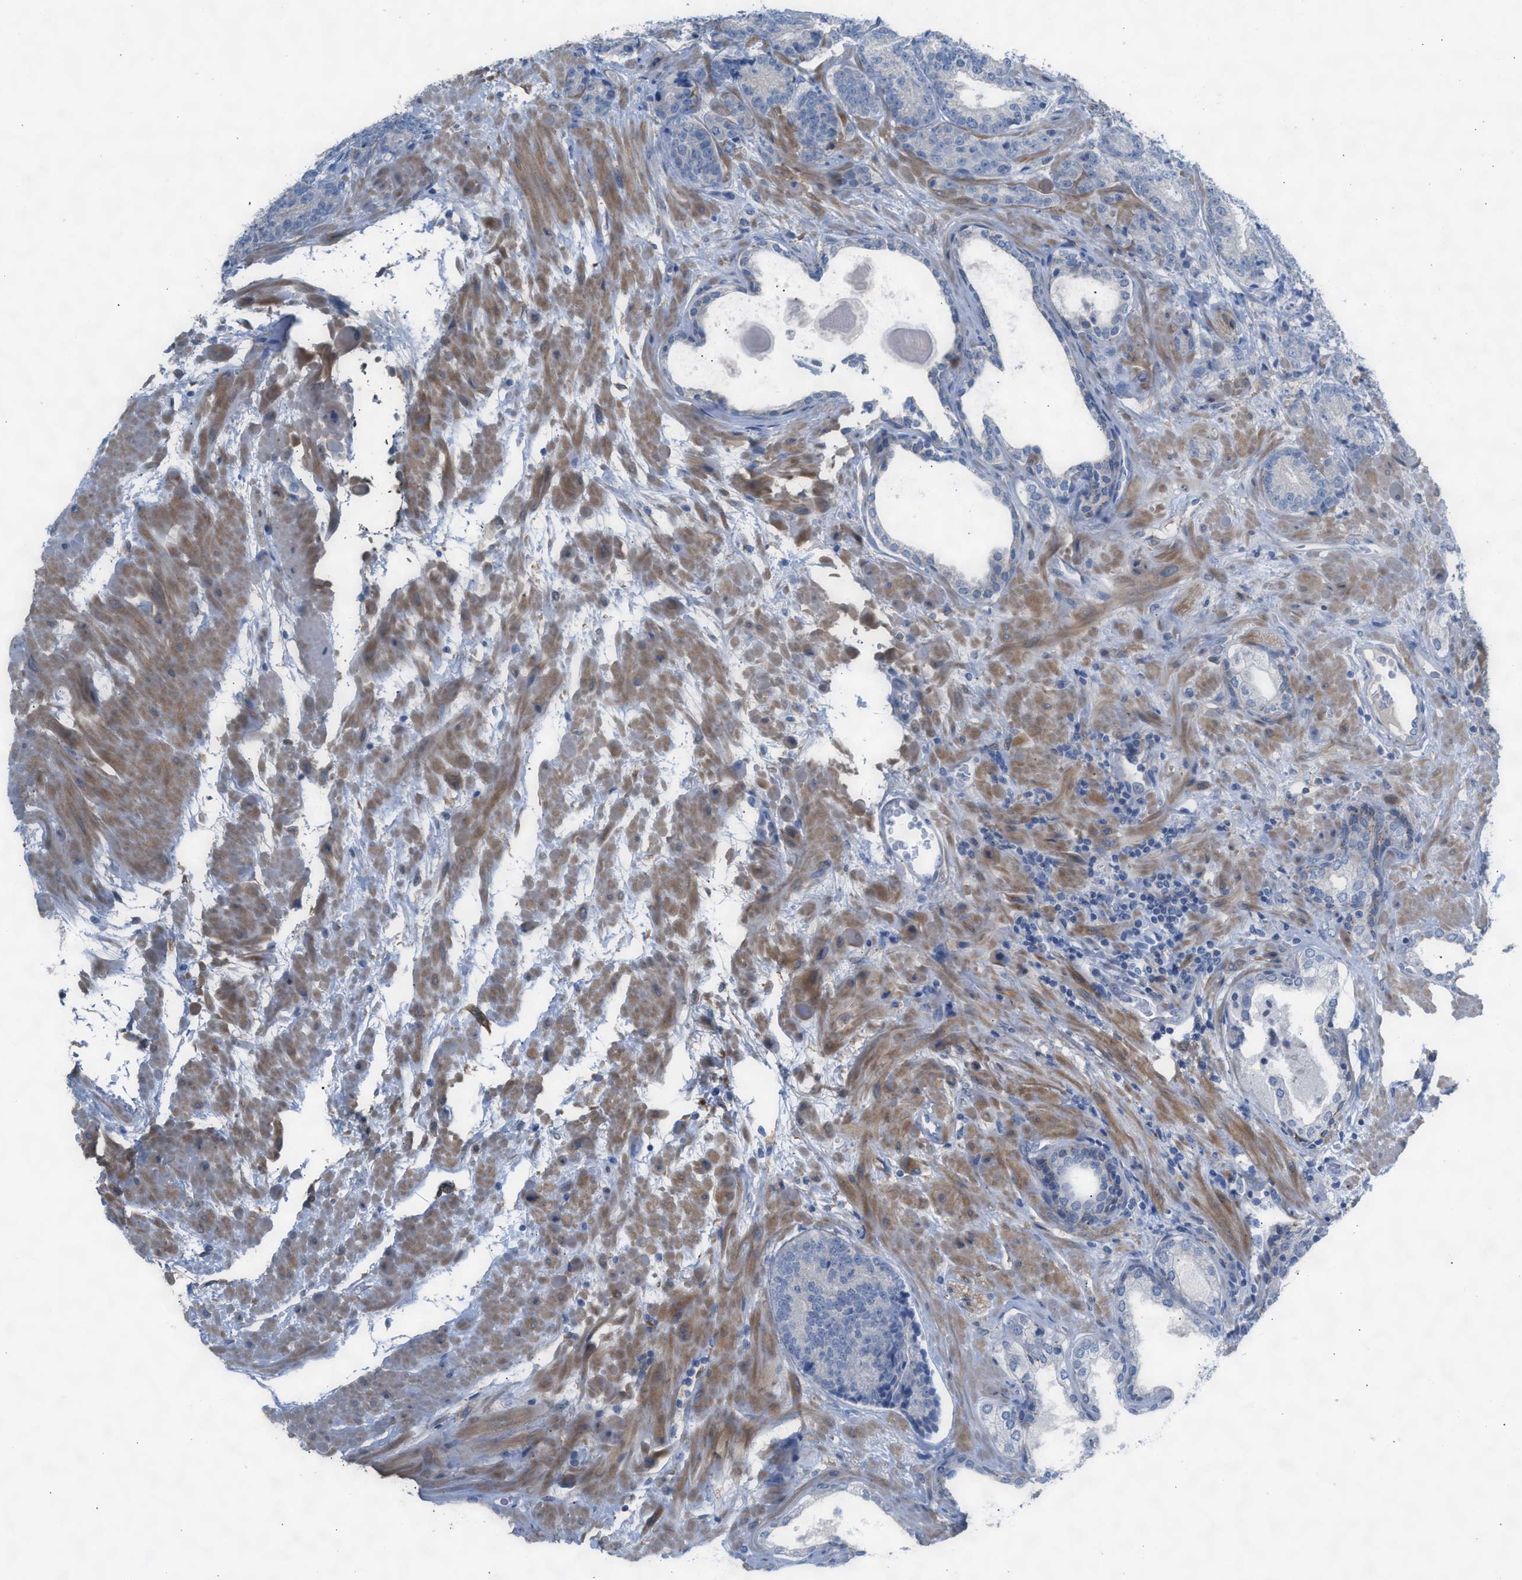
{"staining": {"intensity": "negative", "quantity": "none", "location": "none"}, "tissue": "prostate cancer", "cell_type": "Tumor cells", "image_type": "cancer", "snomed": [{"axis": "morphology", "description": "Adenocarcinoma, High grade"}, {"axis": "topography", "description": "Prostate"}], "caption": "Protein analysis of prostate cancer displays no significant staining in tumor cells.", "gene": "ASPA", "patient": {"sex": "male", "age": 61}}